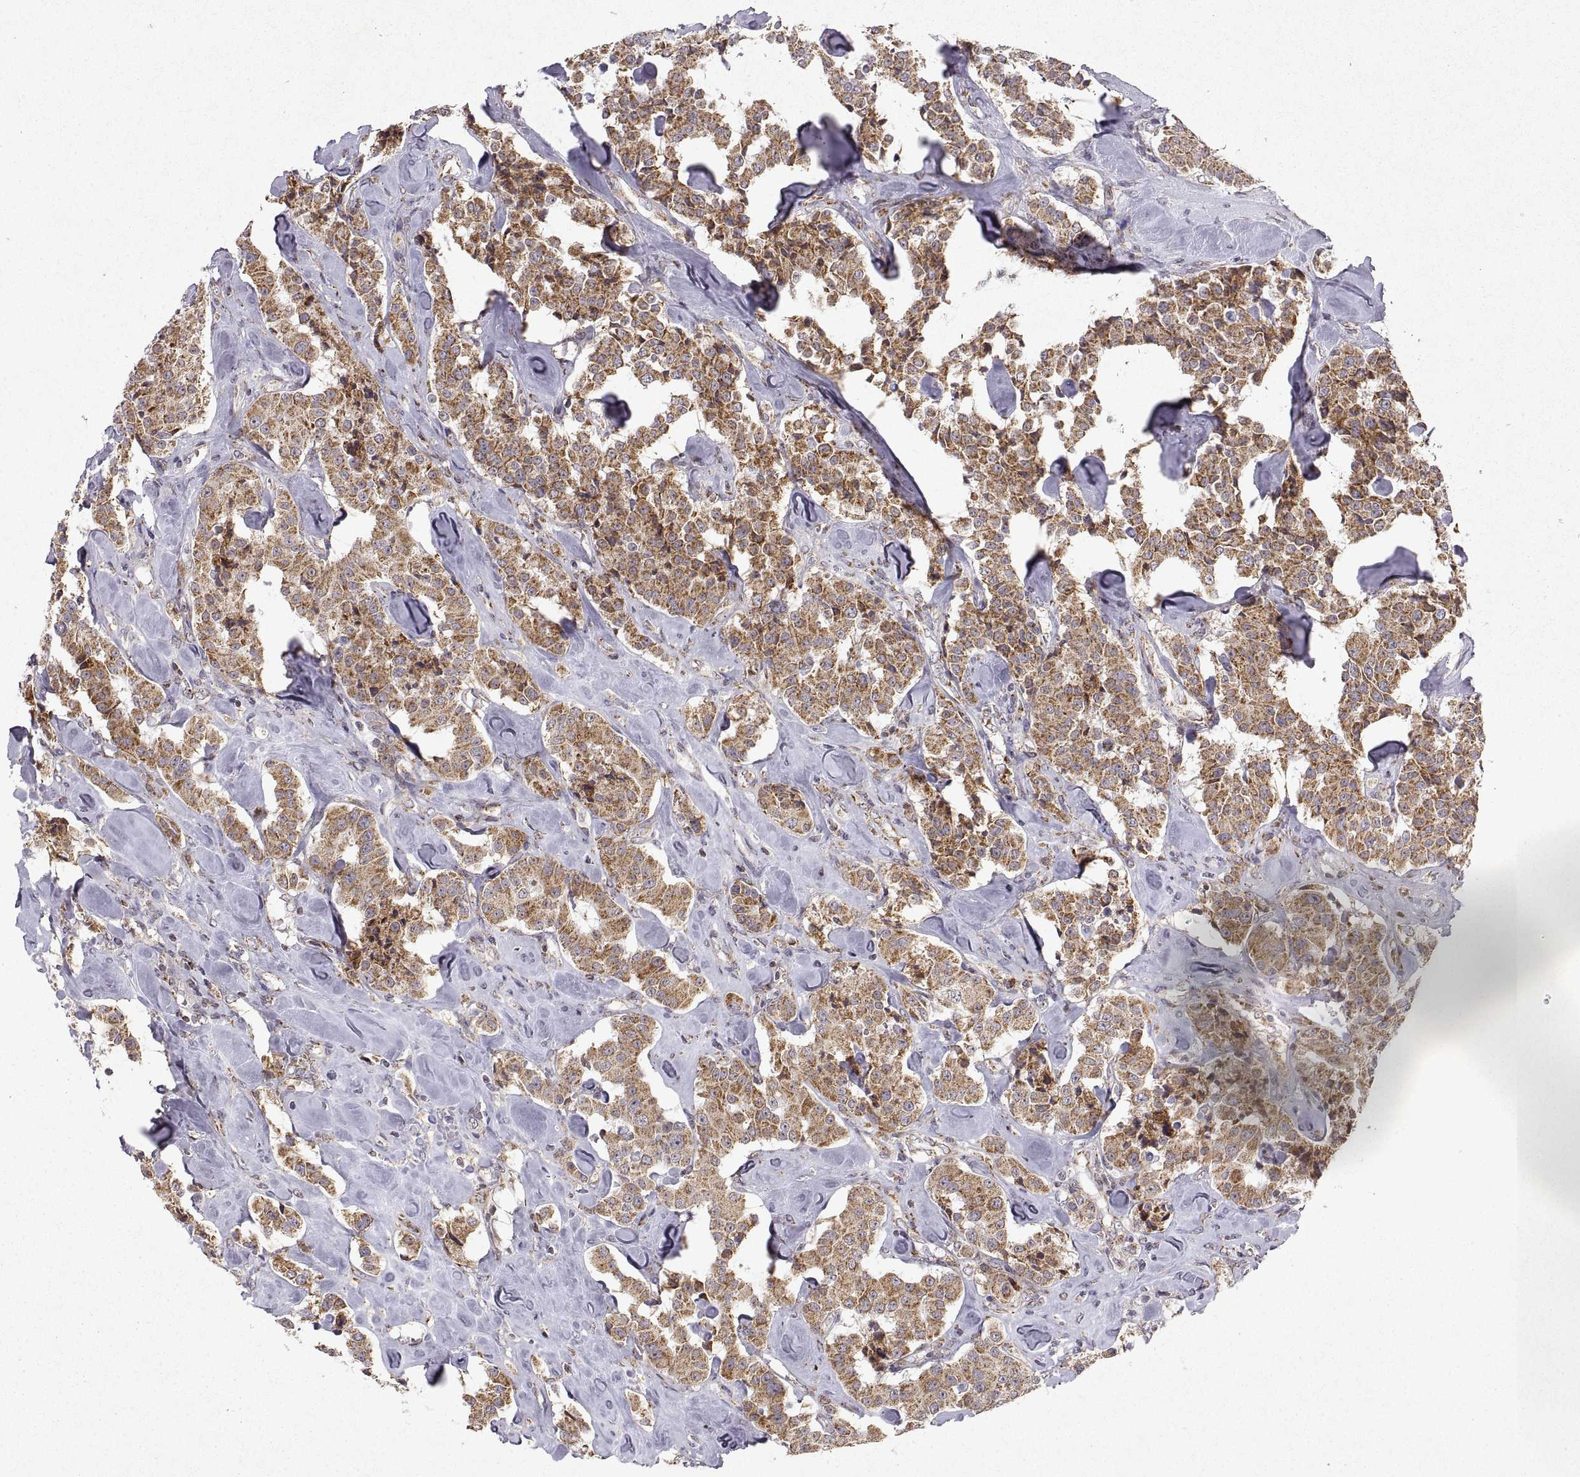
{"staining": {"intensity": "weak", "quantity": ">75%", "location": "cytoplasmic/membranous"}, "tissue": "carcinoid", "cell_type": "Tumor cells", "image_type": "cancer", "snomed": [{"axis": "morphology", "description": "Carcinoid, malignant, NOS"}, {"axis": "topography", "description": "Pancreas"}], "caption": "IHC of carcinoid (malignant) displays low levels of weak cytoplasmic/membranous staining in about >75% of tumor cells.", "gene": "MANBAL", "patient": {"sex": "male", "age": 41}}